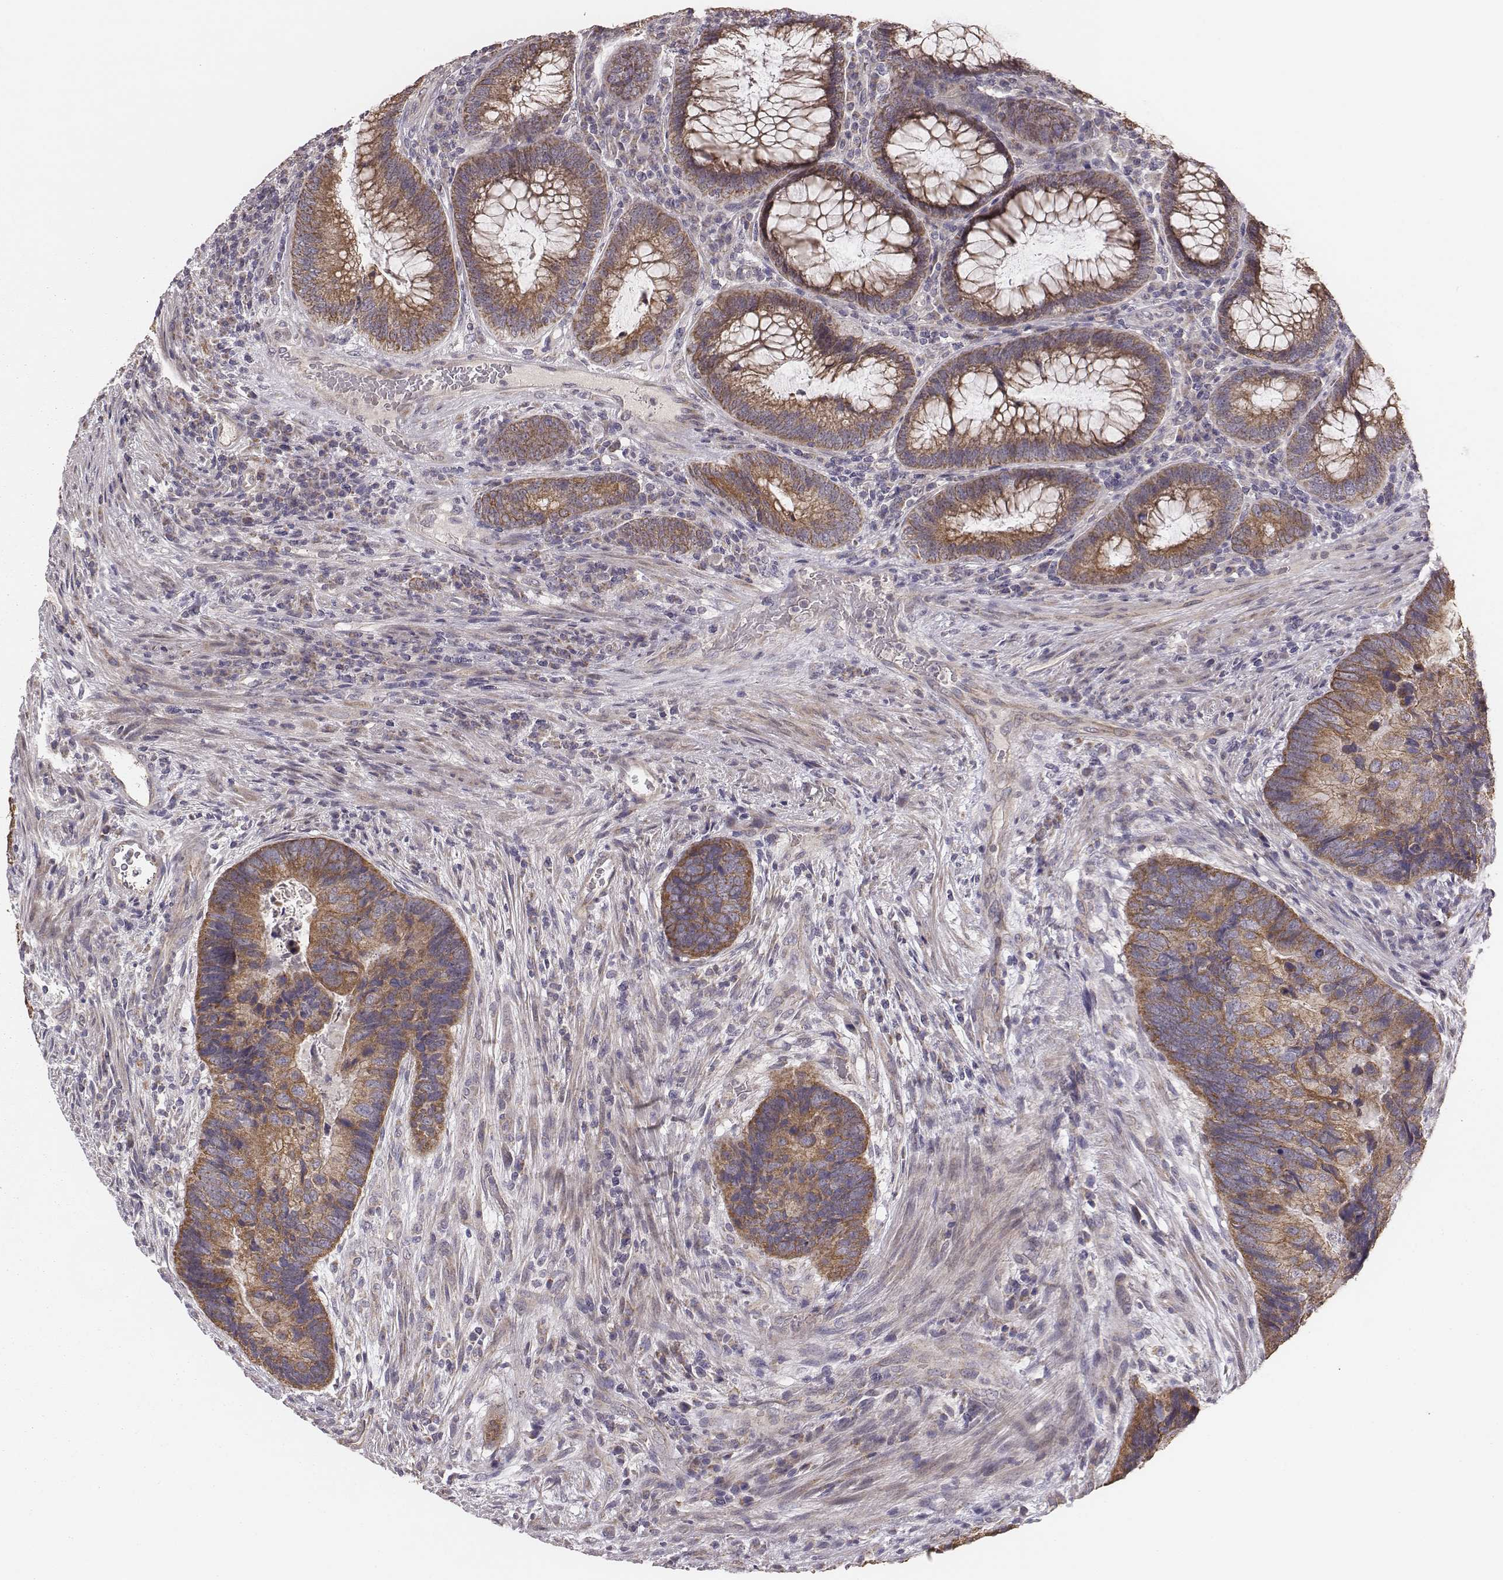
{"staining": {"intensity": "weak", "quantity": ">75%", "location": "cytoplasmic/membranous"}, "tissue": "colorectal cancer", "cell_type": "Tumor cells", "image_type": "cancer", "snomed": [{"axis": "morphology", "description": "Adenocarcinoma, NOS"}, {"axis": "topography", "description": "Colon"}], "caption": "Immunohistochemistry (DAB (3,3'-diaminobenzidine)) staining of human colorectal adenocarcinoma demonstrates weak cytoplasmic/membranous protein positivity in about >75% of tumor cells. (DAB (3,3'-diaminobenzidine) IHC, brown staining for protein, blue staining for nuclei).", "gene": "HAVCR1", "patient": {"sex": "female", "age": 67}}